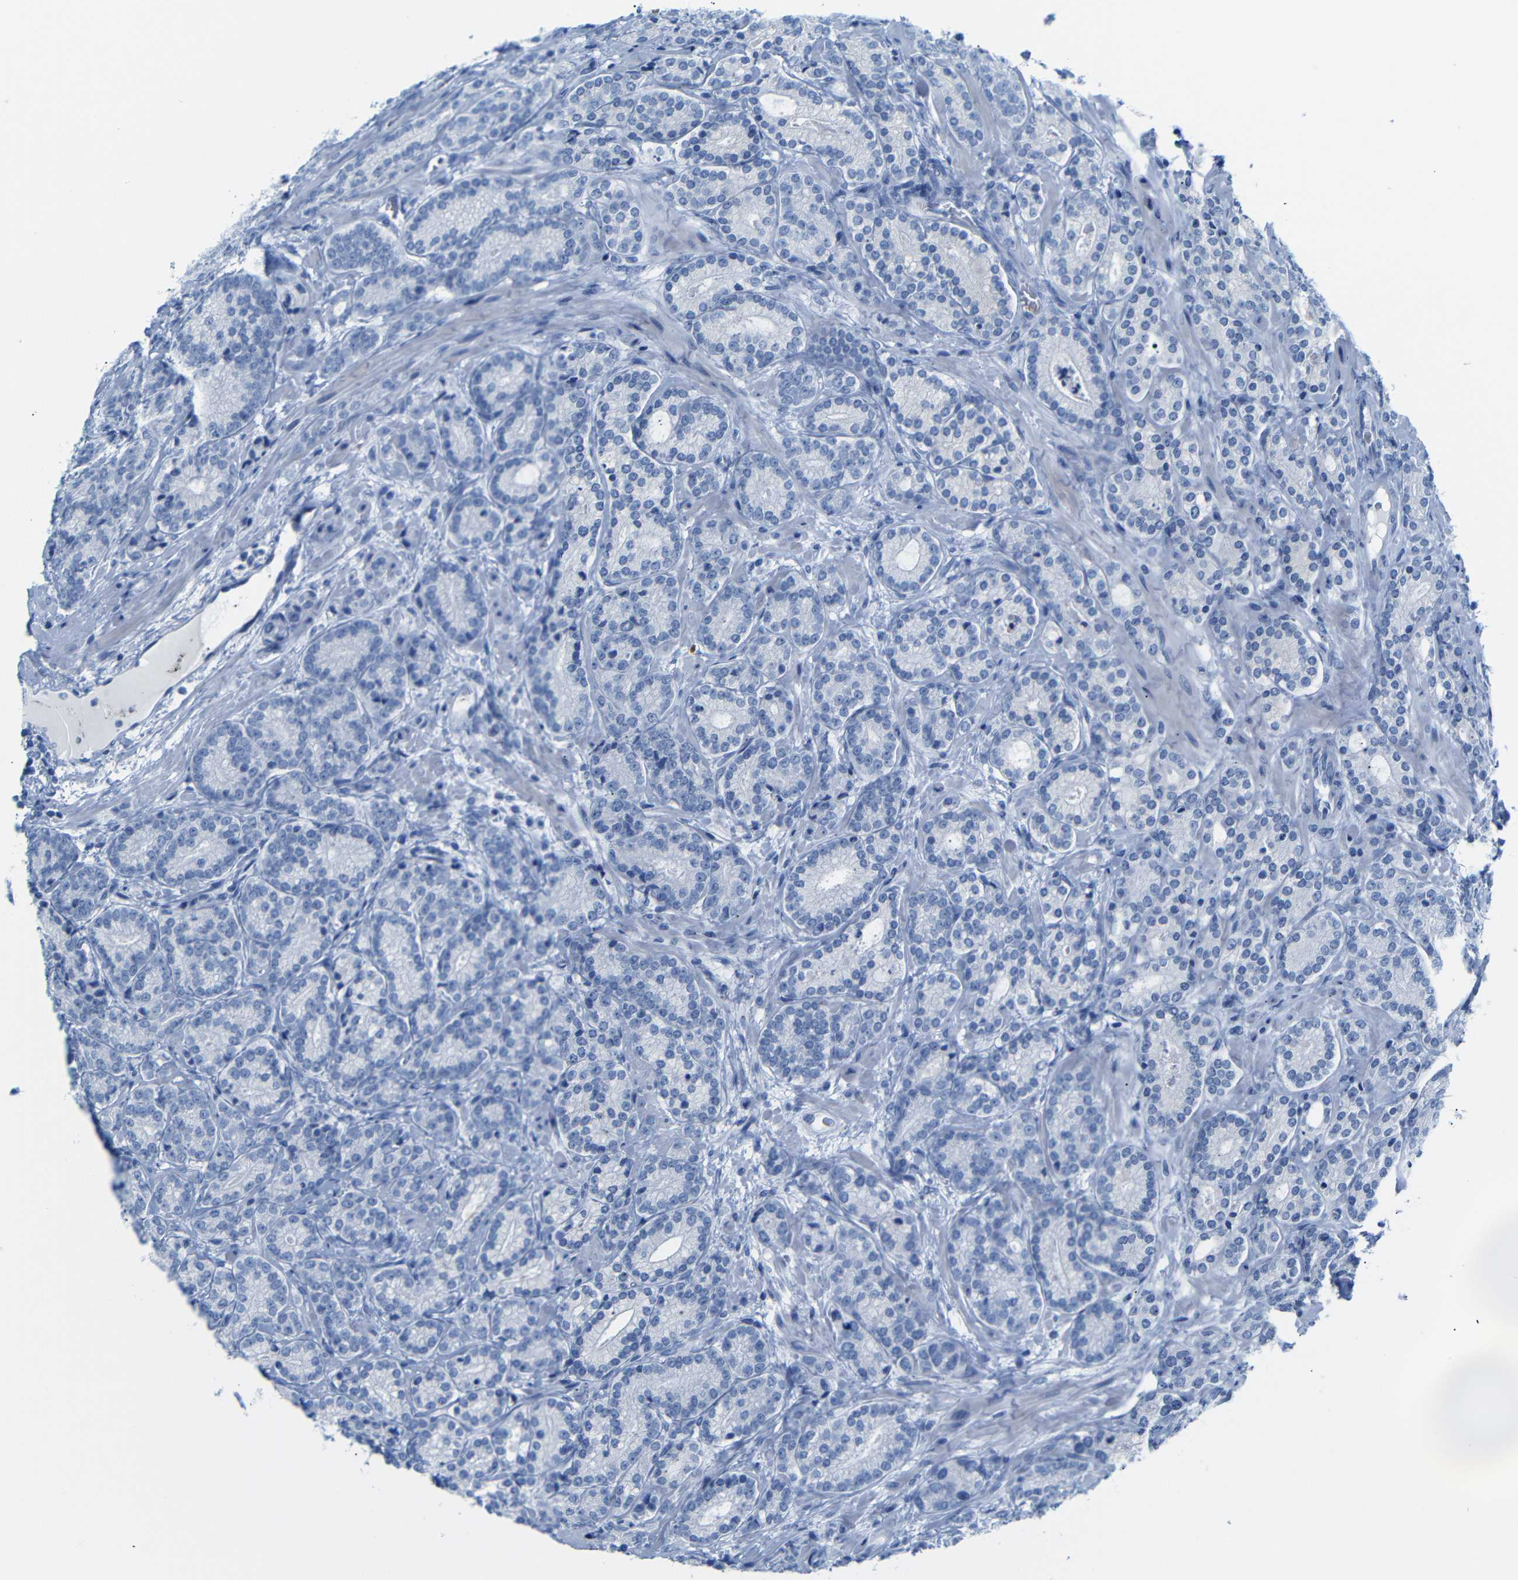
{"staining": {"intensity": "negative", "quantity": "none", "location": "none"}, "tissue": "prostate cancer", "cell_type": "Tumor cells", "image_type": "cancer", "snomed": [{"axis": "morphology", "description": "Adenocarcinoma, High grade"}, {"axis": "topography", "description": "Prostate"}], "caption": "This is an immunohistochemistry photomicrograph of human prostate cancer (high-grade adenocarcinoma). There is no positivity in tumor cells.", "gene": "ERVMER34-1", "patient": {"sex": "male", "age": 61}}